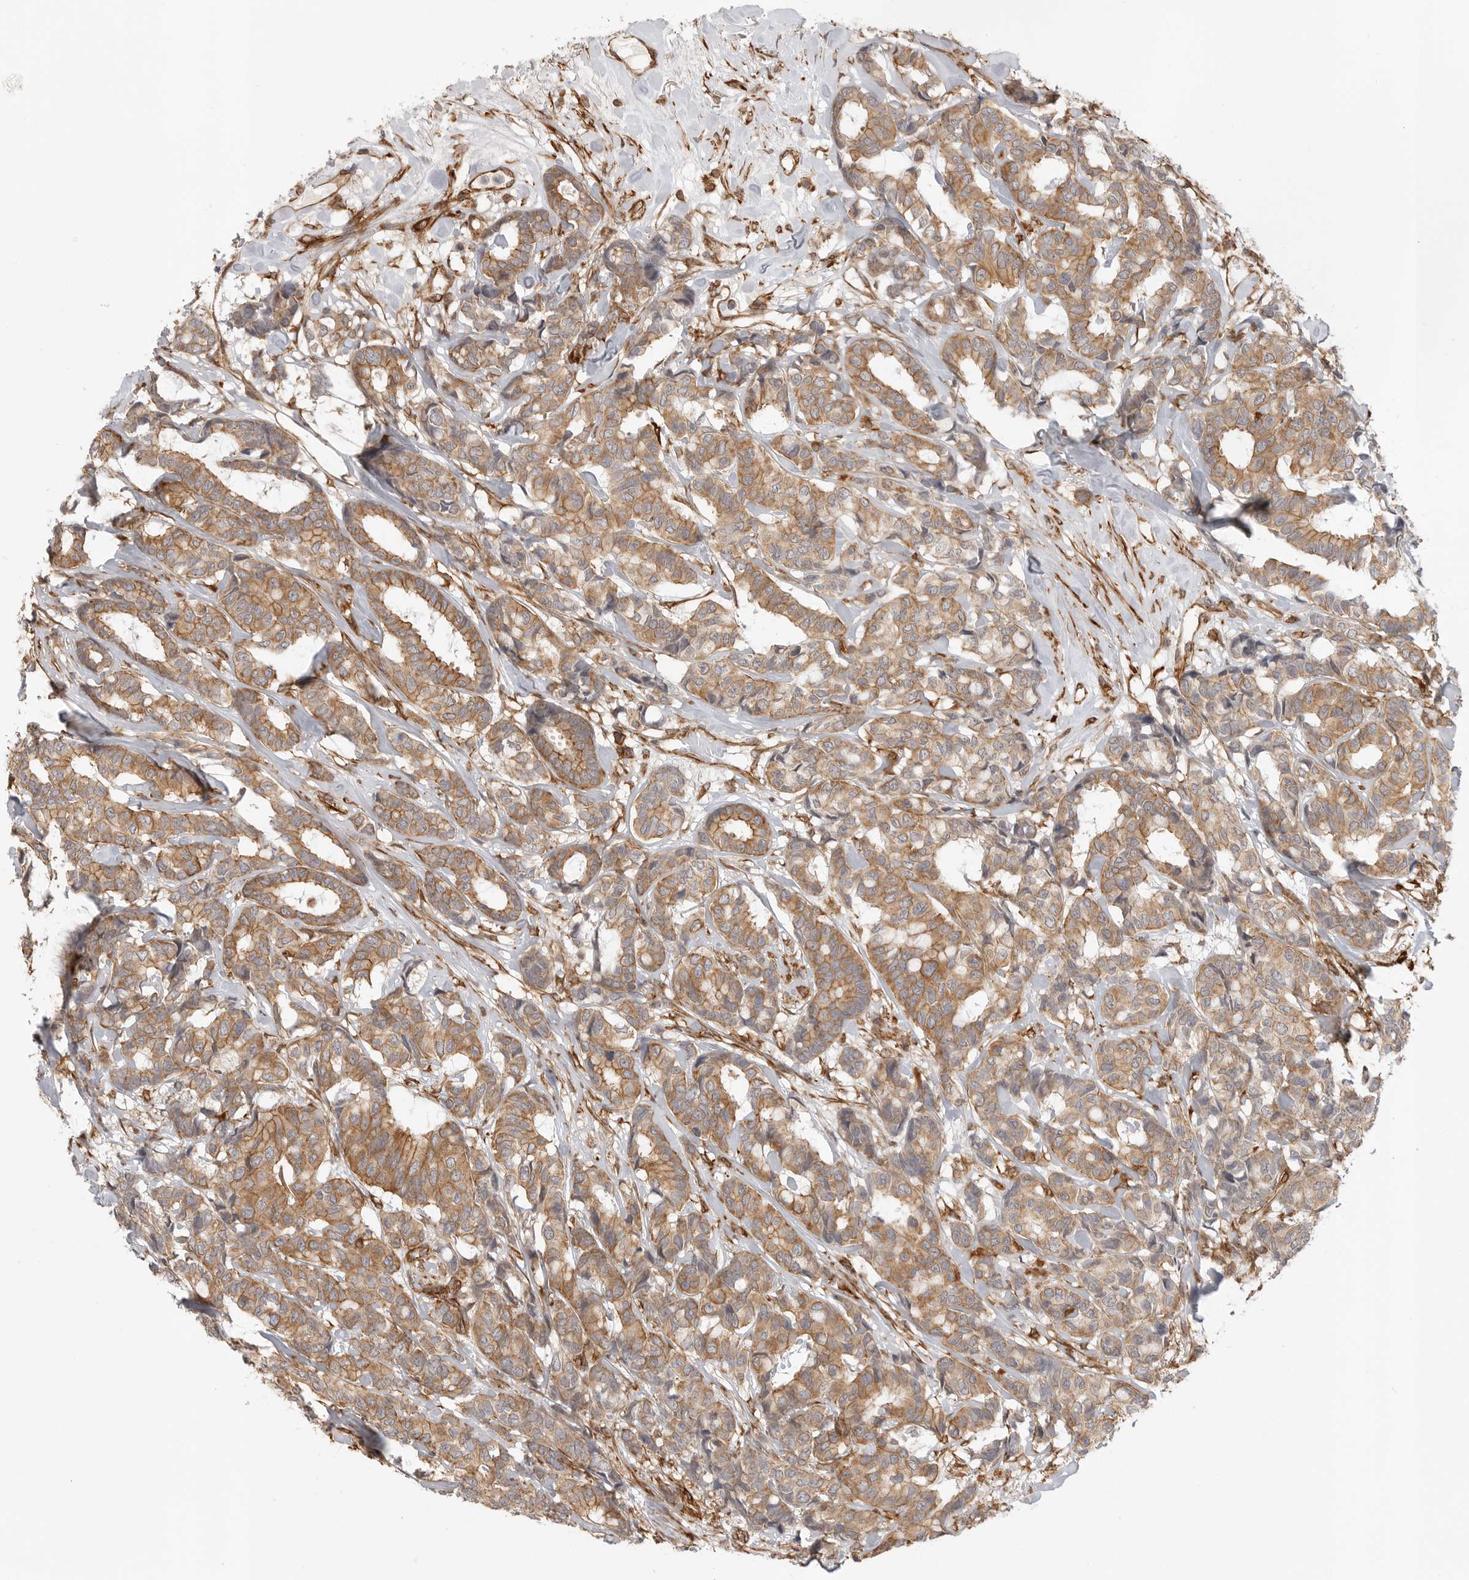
{"staining": {"intensity": "moderate", "quantity": ">75%", "location": "cytoplasmic/membranous"}, "tissue": "breast cancer", "cell_type": "Tumor cells", "image_type": "cancer", "snomed": [{"axis": "morphology", "description": "Duct carcinoma"}, {"axis": "topography", "description": "Breast"}], "caption": "IHC of breast invasive ductal carcinoma exhibits medium levels of moderate cytoplasmic/membranous expression in approximately >75% of tumor cells. Nuclei are stained in blue.", "gene": "ATOH7", "patient": {"sex": "female", "age": 87}}